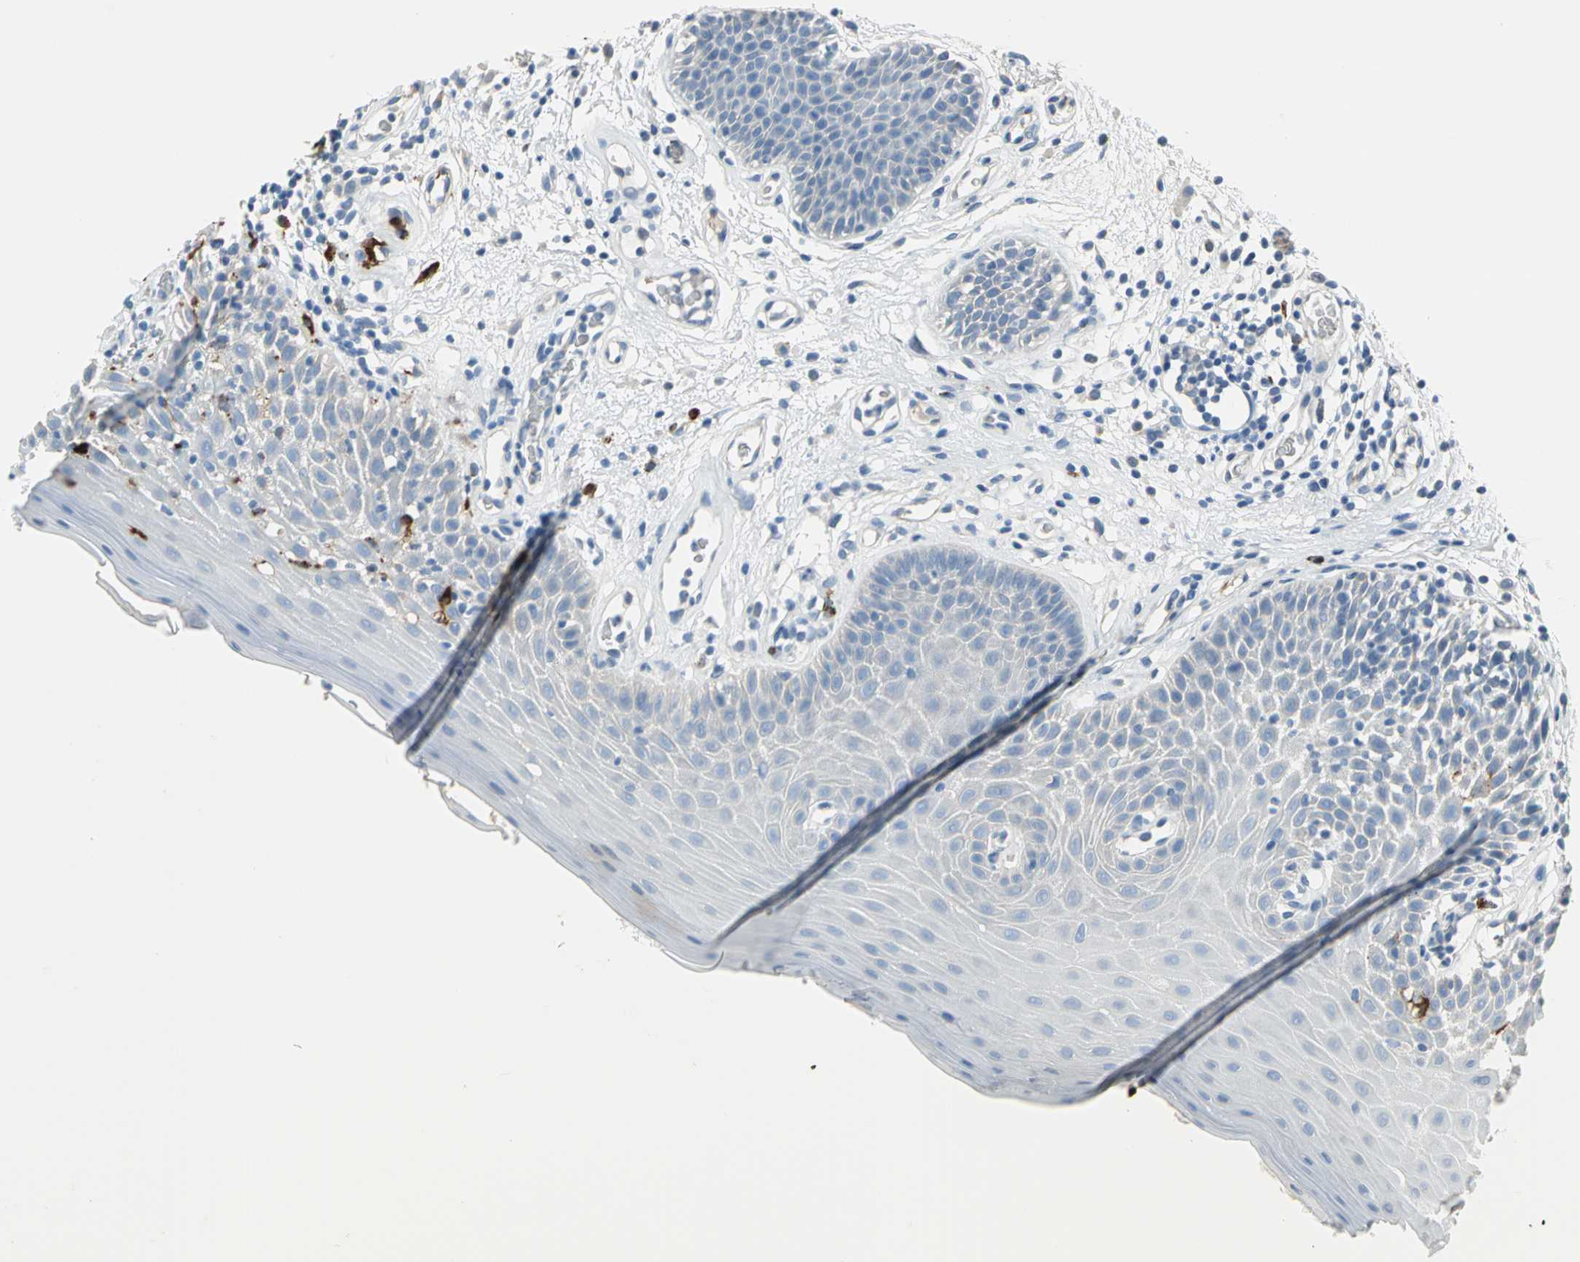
{"staining": {"intensity": "negative", "quantity": "none", "location": "none"}, "tissue": "oral mucosa", "cell_type": "Squamous epithelial cells", "image_type": "normal", "snomed": [{"axis": "morphology", "description": "Normal tissue, NOS"}, {"axis": "morphology", "description": "Squamous cell carcinoma, NOS"}, {"axis": "topography", "description": "Skeletal muscle"}, {"axis": "topography", "description": "Oral tissue"}, {"axis": "topography", "description": "Head-Neck"}], "caption": "This is an IHC image of normal human oral mucosa. There is no positivity in squamous epithelial cells.", "gene": "ALOX15", "patient": {"sex": "male", "age": 71}}